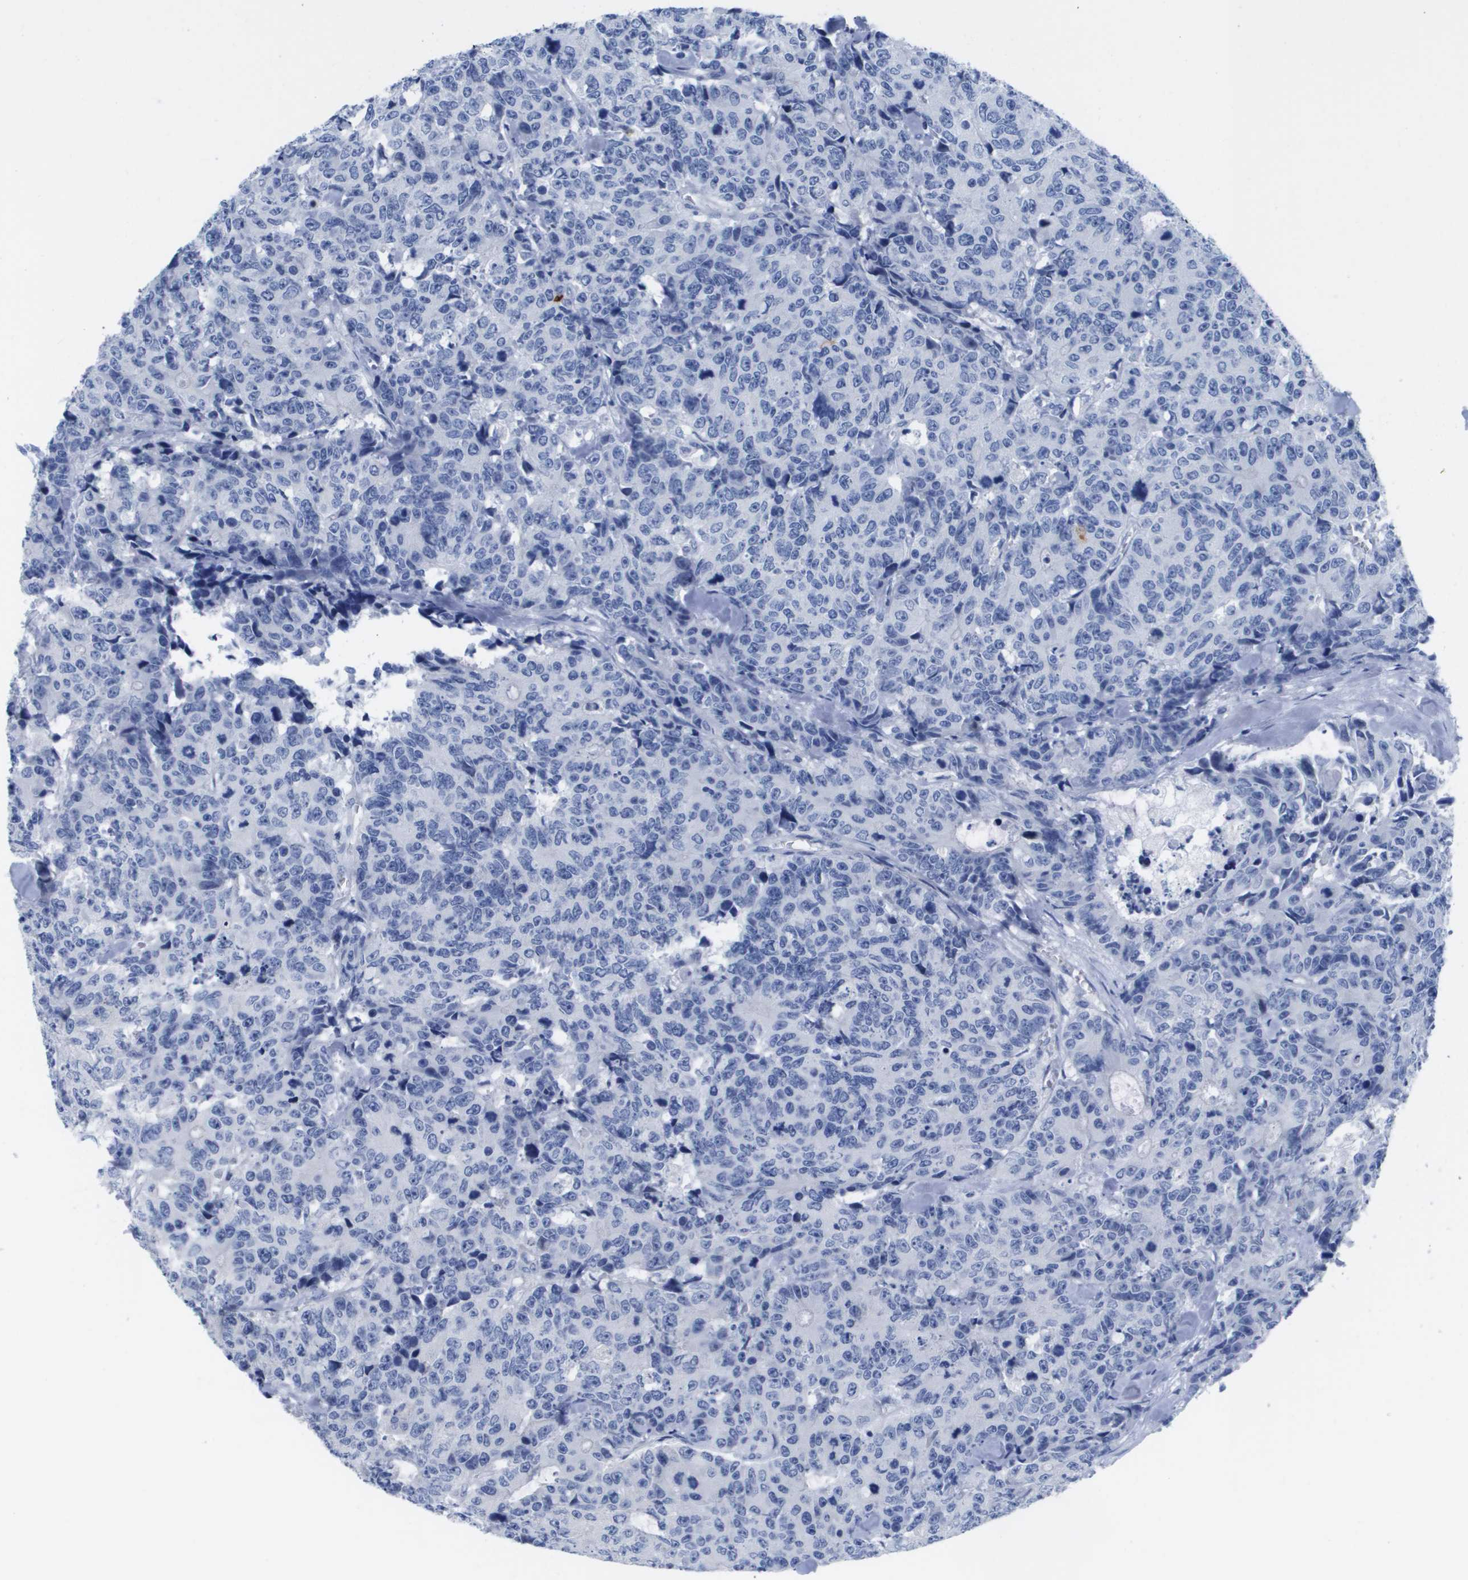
{"staining": {"intensity": "negative", "quantity": "none", "location": "none"}, "tissue": "colorectal cancer", "cell_type": "Tumor cells", "image_type": "cancer", "snomed": [{"axis": "morphology", "description": "Adenocarcinoma, NOS"}, {"axis": "topography", "description": "Colon"}], "caption": "Colorectal adenocarcinoma stained for a protein using immunohistochemistry demonstrates no staining tumor cells.", "gene": "MS4A1", "patient": {"sex": "female", "age": 86}}